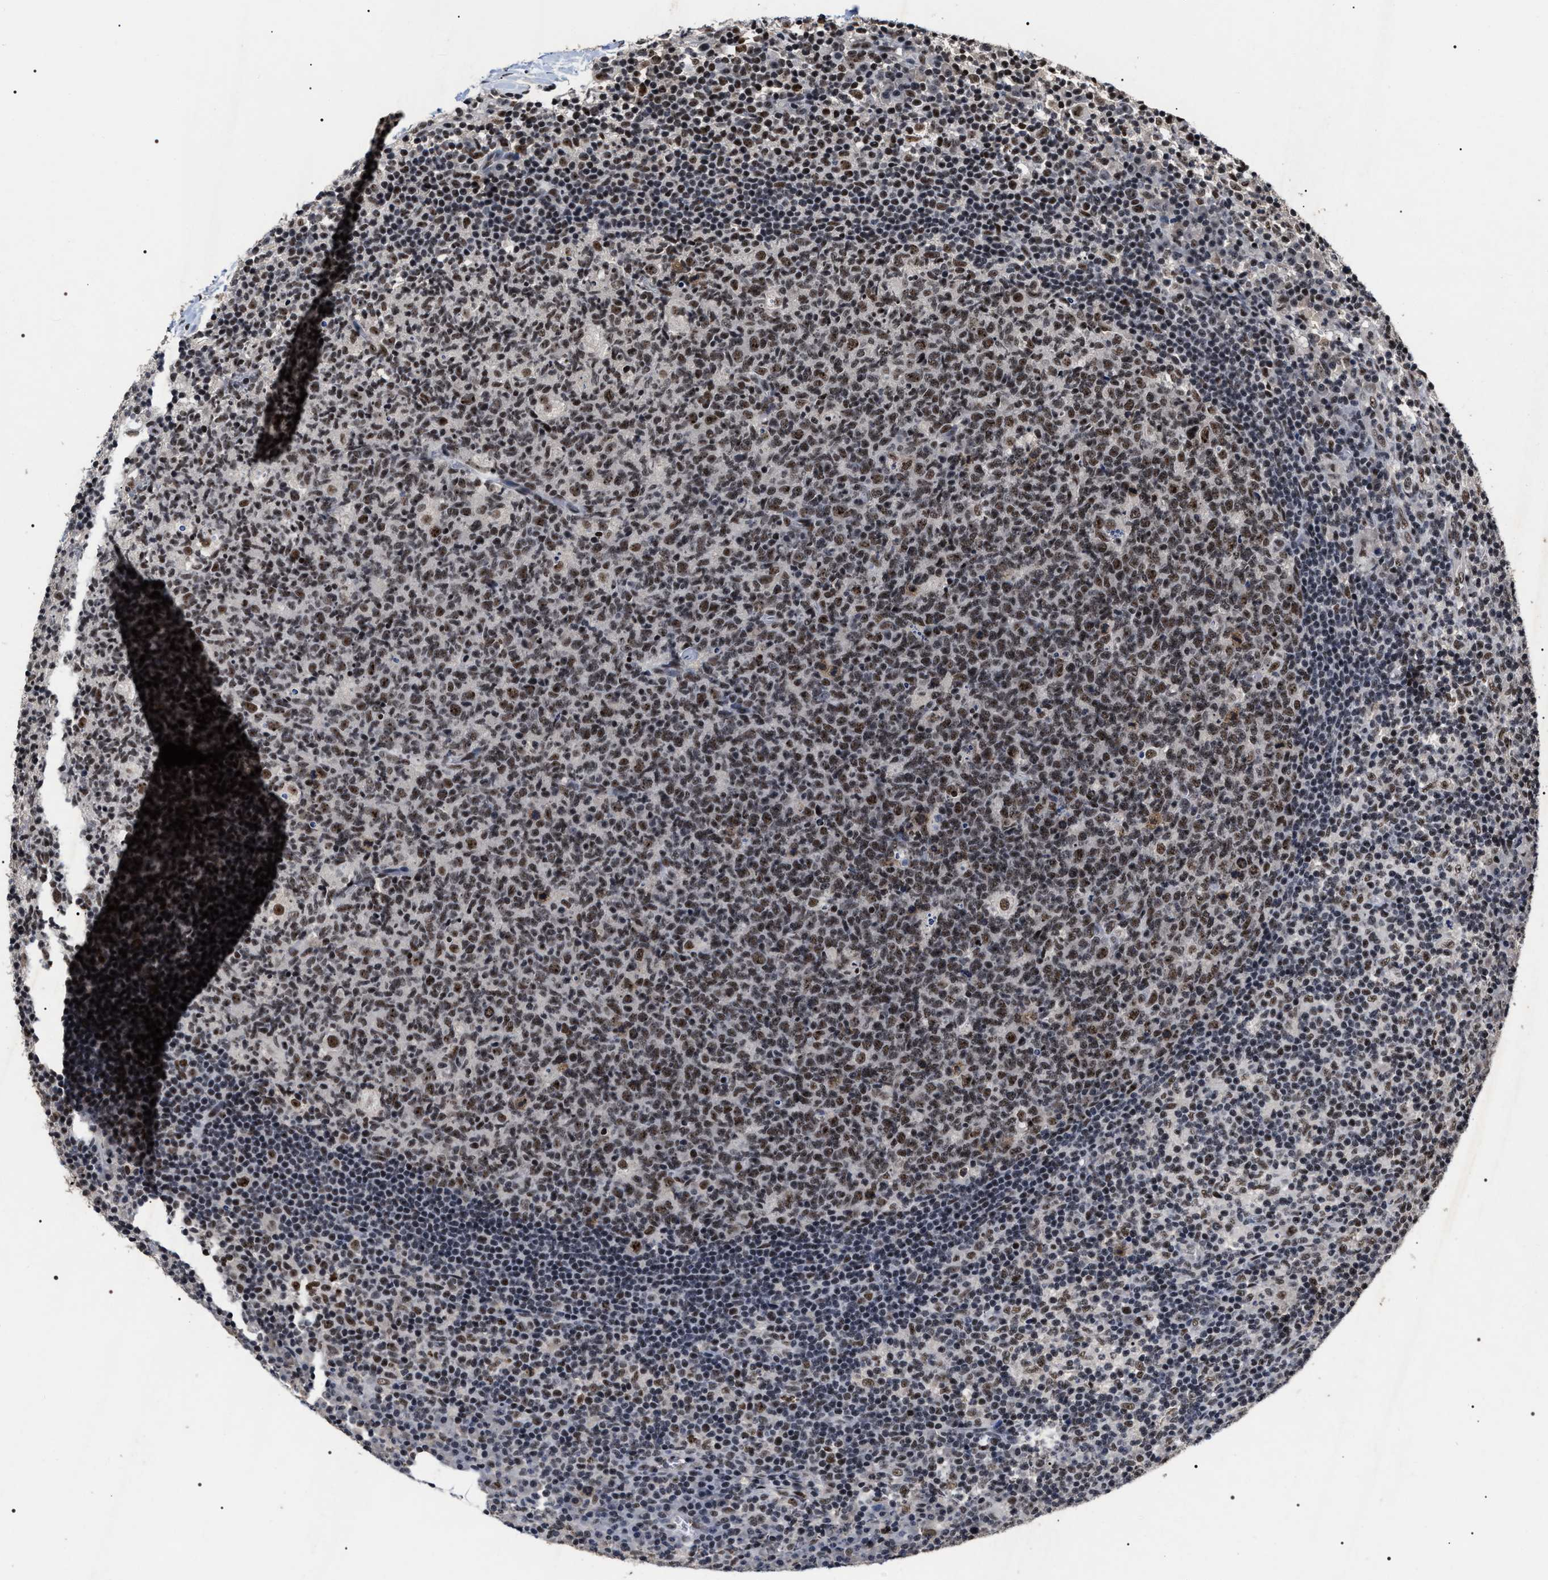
{"staining": {"intensity": "moderate", "quantity": ">75%", "location": "nuclear"}, "tissue": "lymph node", "cell_type": "Germinal center cells", "image_type": "normal", "snomed": [{"axis": "morphology", "description": "Normal tissue, NOS"}, {"axis": "morphology", "description": "Inflammation, NOS"}, {"axis": "topography", "description": "Lymph node"}], "caption": "Approximately >75% of germinal center cells in unremarkable lymph node display moderate nuclear protein positivity as visualized by brown immunohistochemical staining.", "gene": "RRP1B", "patient": {"sex": "male", "age": 55}}